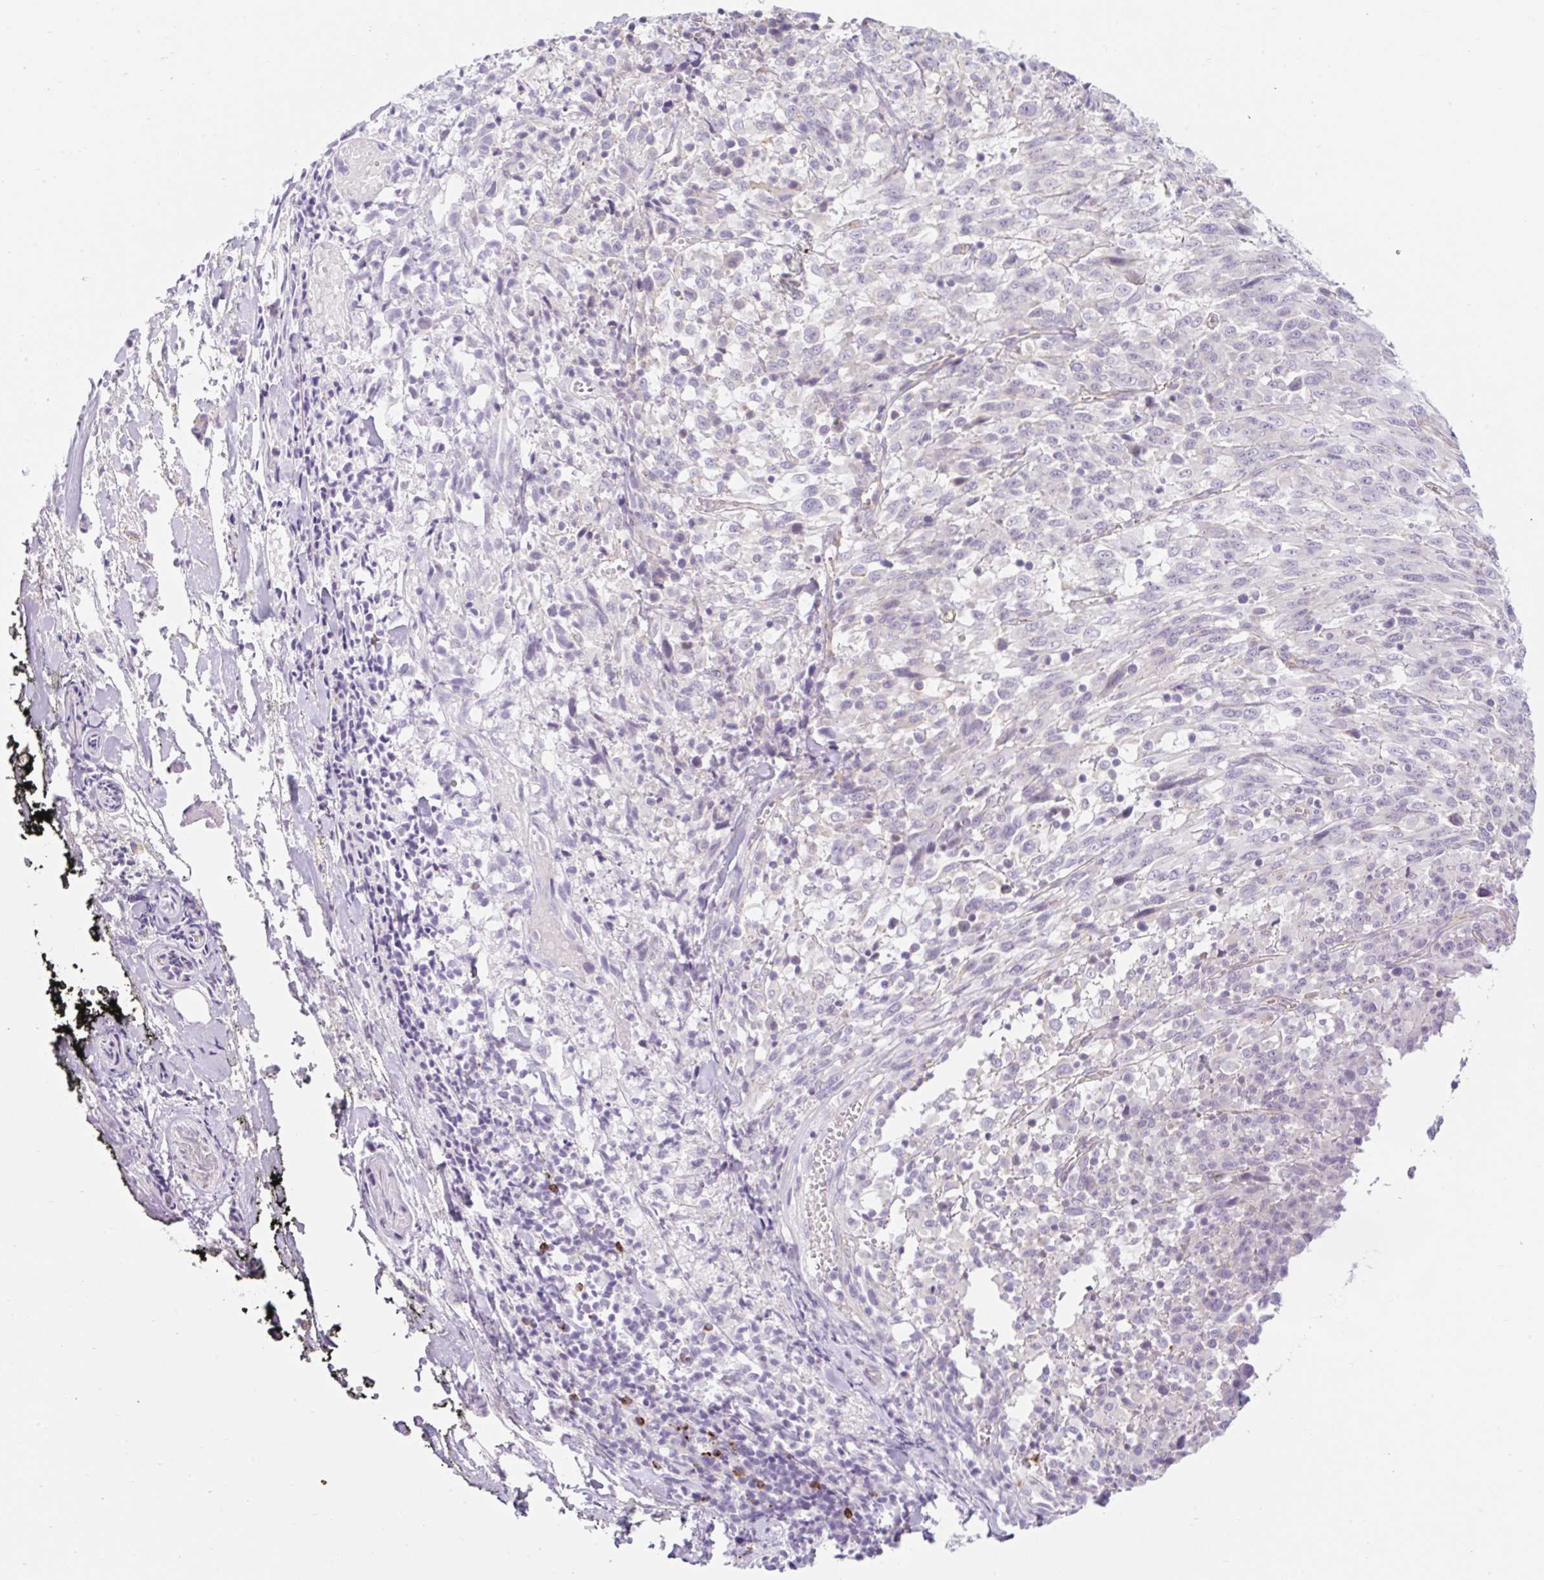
{"staining": {"intensity": "negative", "quantity": "none", "location": "none"}, "tissue": "melanoma", "cell_type": "Tumor cells", "image_type": "cancer", "snomed": [{"axis": "morphology", "description": "Malignant melanoma, NOS"}, {"axis": "topography", "description": "Skin"}], "caption": "The immunohistochemistry (IHC) histopathology image has no significant staining in tumor cells of melanoma tissue. (DAB (3,3'-diaminobenzidine) immunohistochemistry with hematoxylin counter stain).", "gene": "BCAS1", "patient": {"sex": "female", "age": 91}}